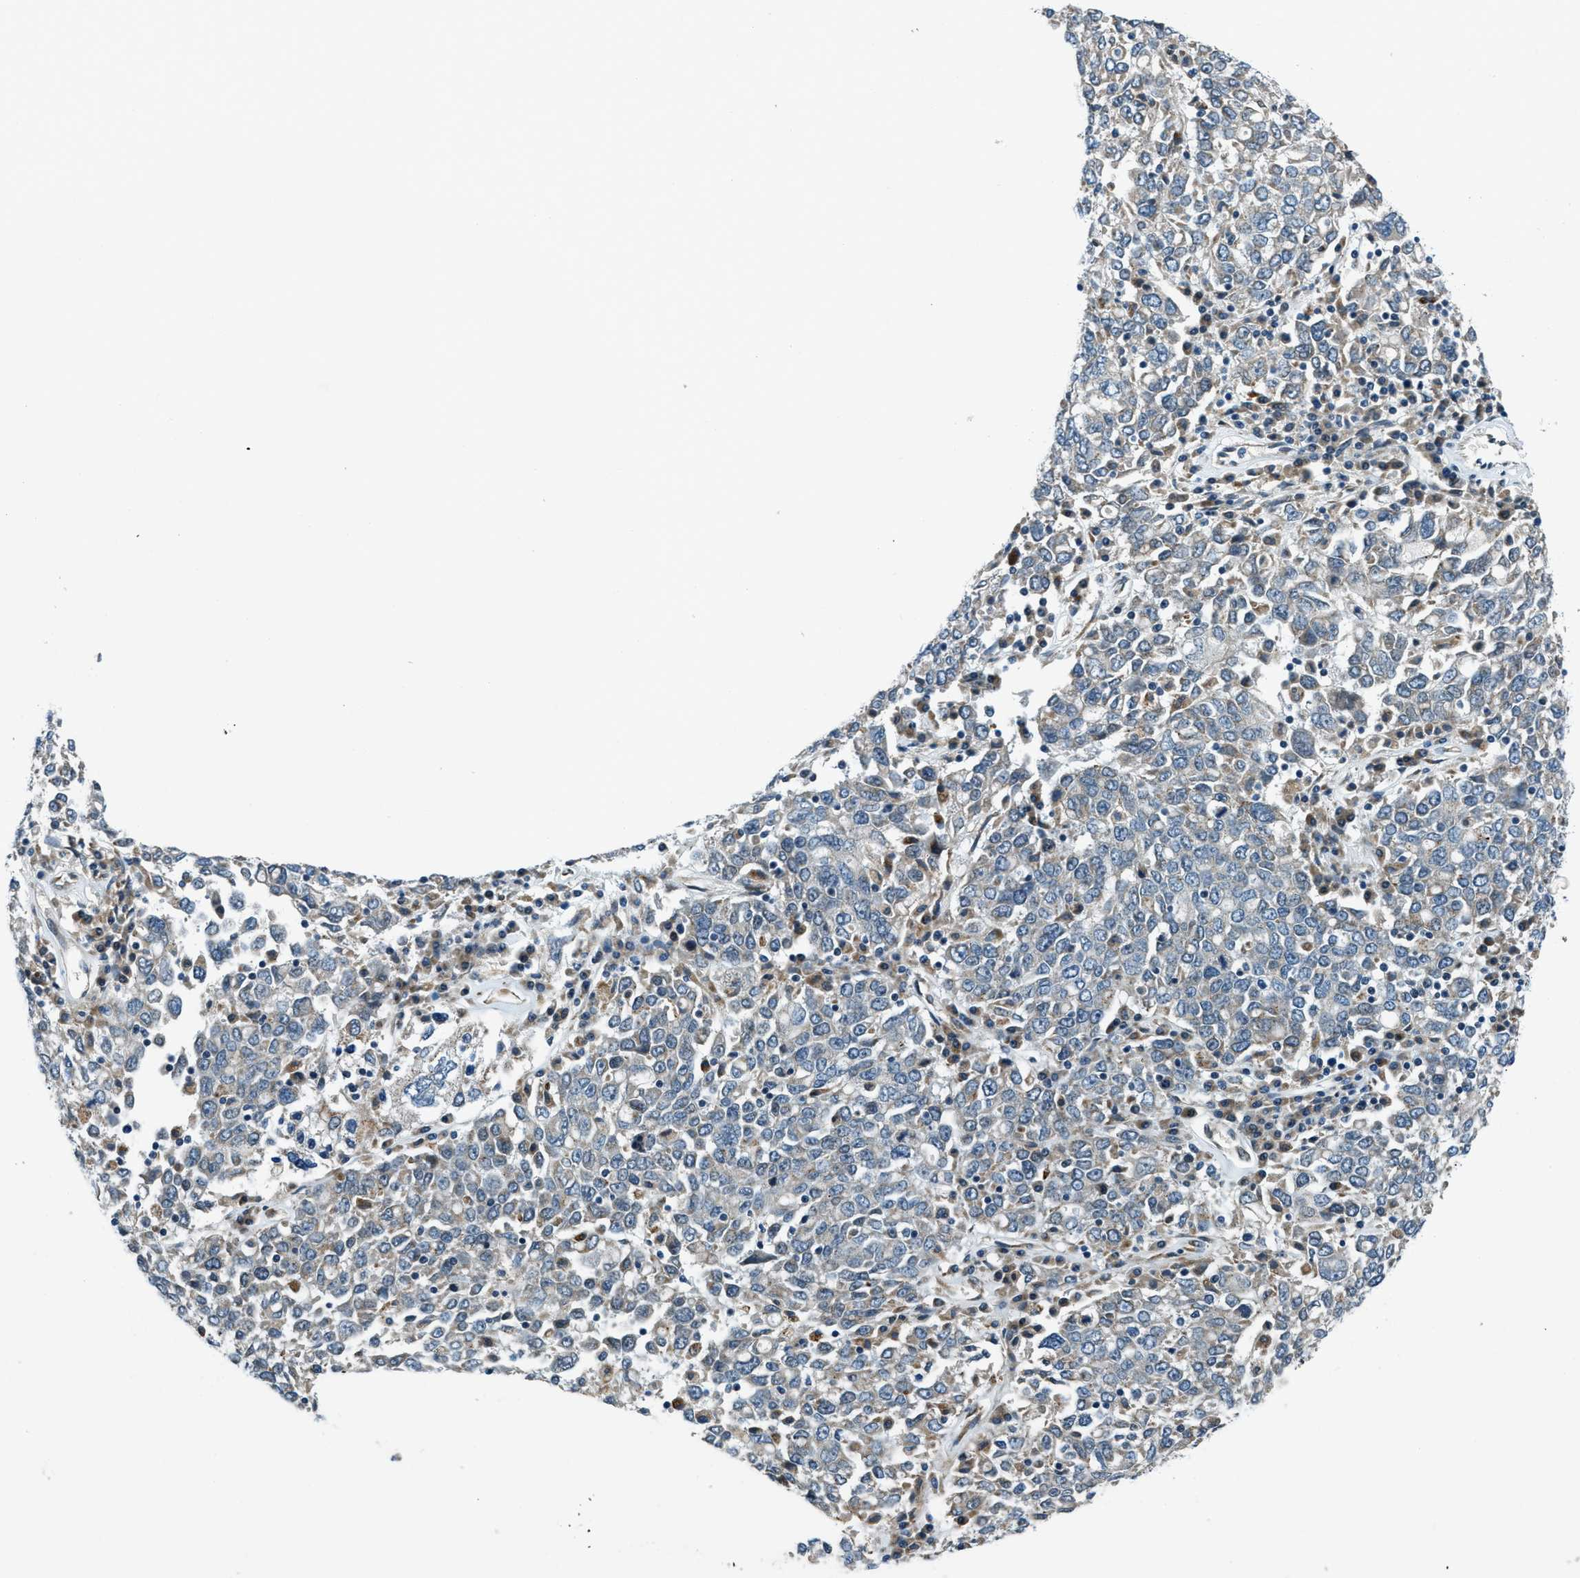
{"staining": {"intensity": "negative", "quantity": "none", "location": "none"}, "tissue": "ovarian cancer", "cell_type": "Tumor cells", "image_type": "cancer", "snomed": [{"axis": "morphology", "description": "Carcinoma, endometroid"}, {"axis": "topography", "description": "Ovary"}], "caption": "High power microscopy photomicrograph of an IHC photomicrograph of endometroid carcinoma (ovarian), revealing no significant positivity in tumor cells. (DAB immunohistochemistry (IHC) visualized using brightfield microscopy, high magnification).", "gene": "GINM1", "patient": {"sex": "female", "age": 62}}